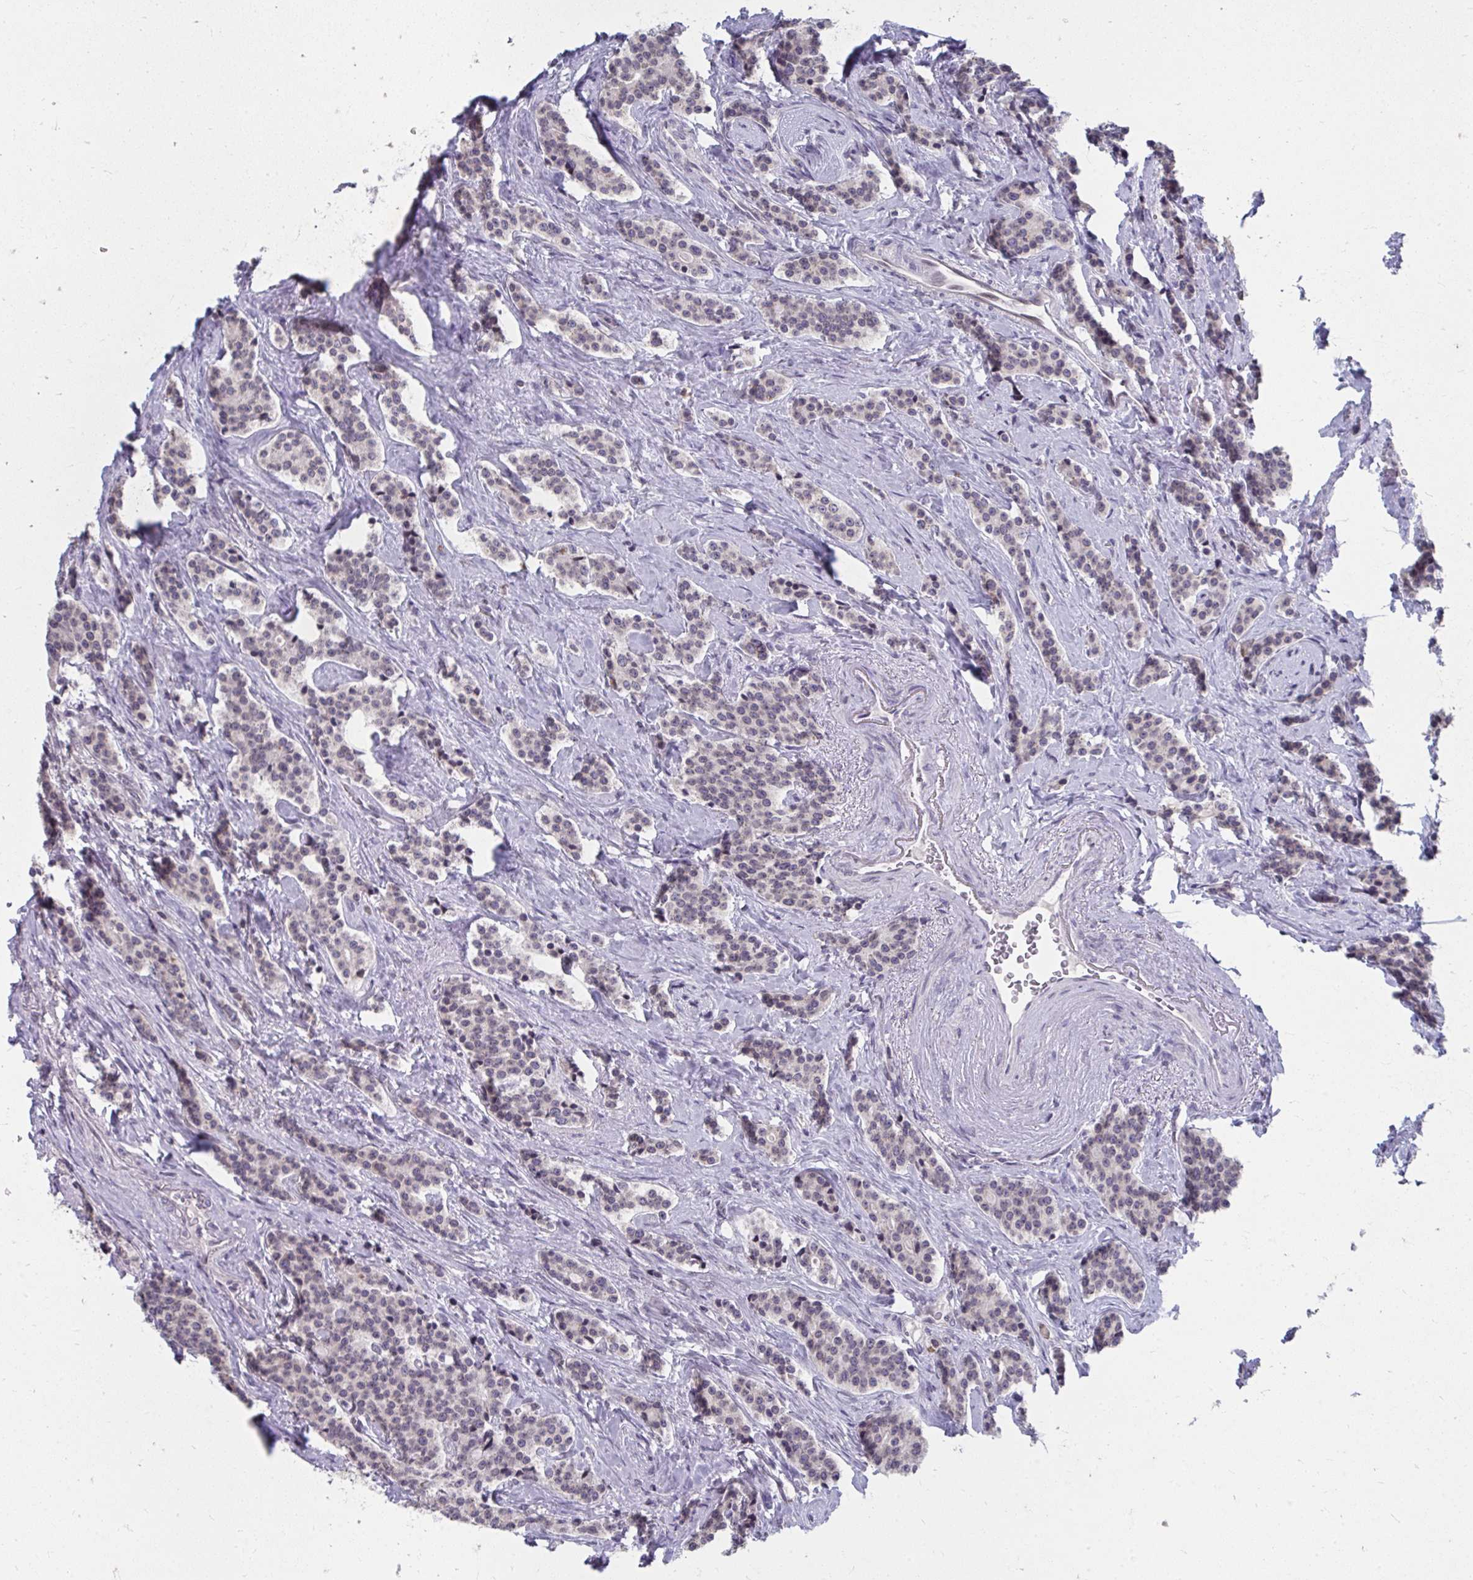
{"staining": {"intensity": "negative", "quantity": "none", "location": "none"}, "tissue": "carcinoid", "cell_type": "Tumor cells", "image_type": "cancer", "snomed": [{"axis": "morphology", "description": "Carcinoid, malignant, NOS"}, {"axis": "topography", "description": "Small intestine"}], "caption": "Immunohistochemistry image of neoplastic tissue: human carcinoid stained with DAB (3,3'-diaminobenzidine) demonstrates no significant protein staining in tumor cells.", "gene": "NUP133", "patient": {"sex": "female", "age": 73}}